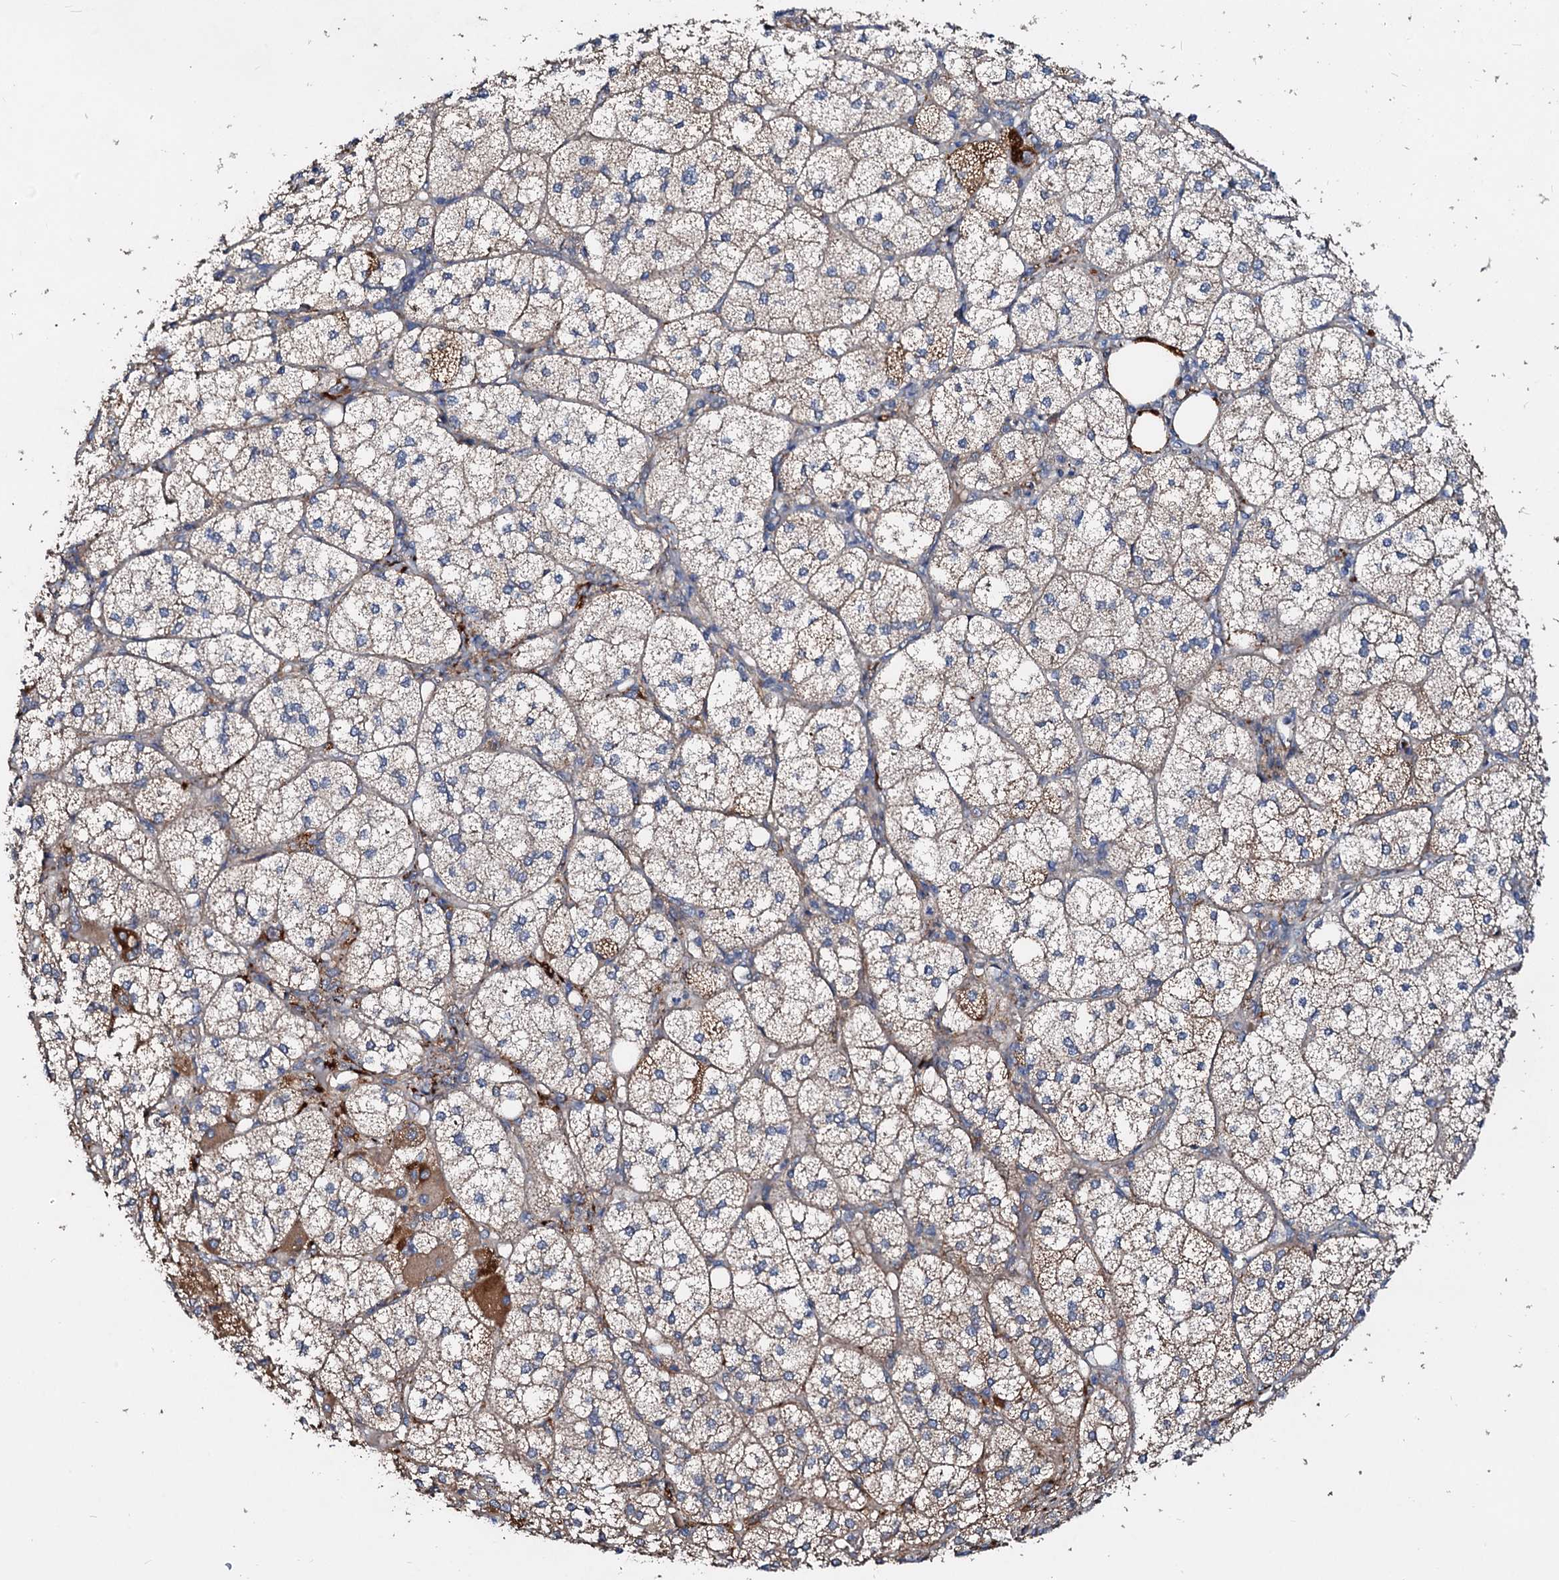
{"staining": {"intensity": "moderate", "quantity": "25%-75%", "location": "cytoplasmic/membranous"}, "tissue": "adrenal gland", "cell_type": "Glandular cells", "image_type": "normal", "snomed": [{"axis": "morphology", "description": "Normal tissue, NOS"}, {"axis": "topography", "description": "Adrenal gland"}], "caption": "Protein expression analysis of unremarkable human adrenal gland reveals moderate cytoplasmic/membranous staining in approximately 25%-75% of glandular cells.", "gene": "FIBIN", "patient": {"sex": "female", "age": 61}}